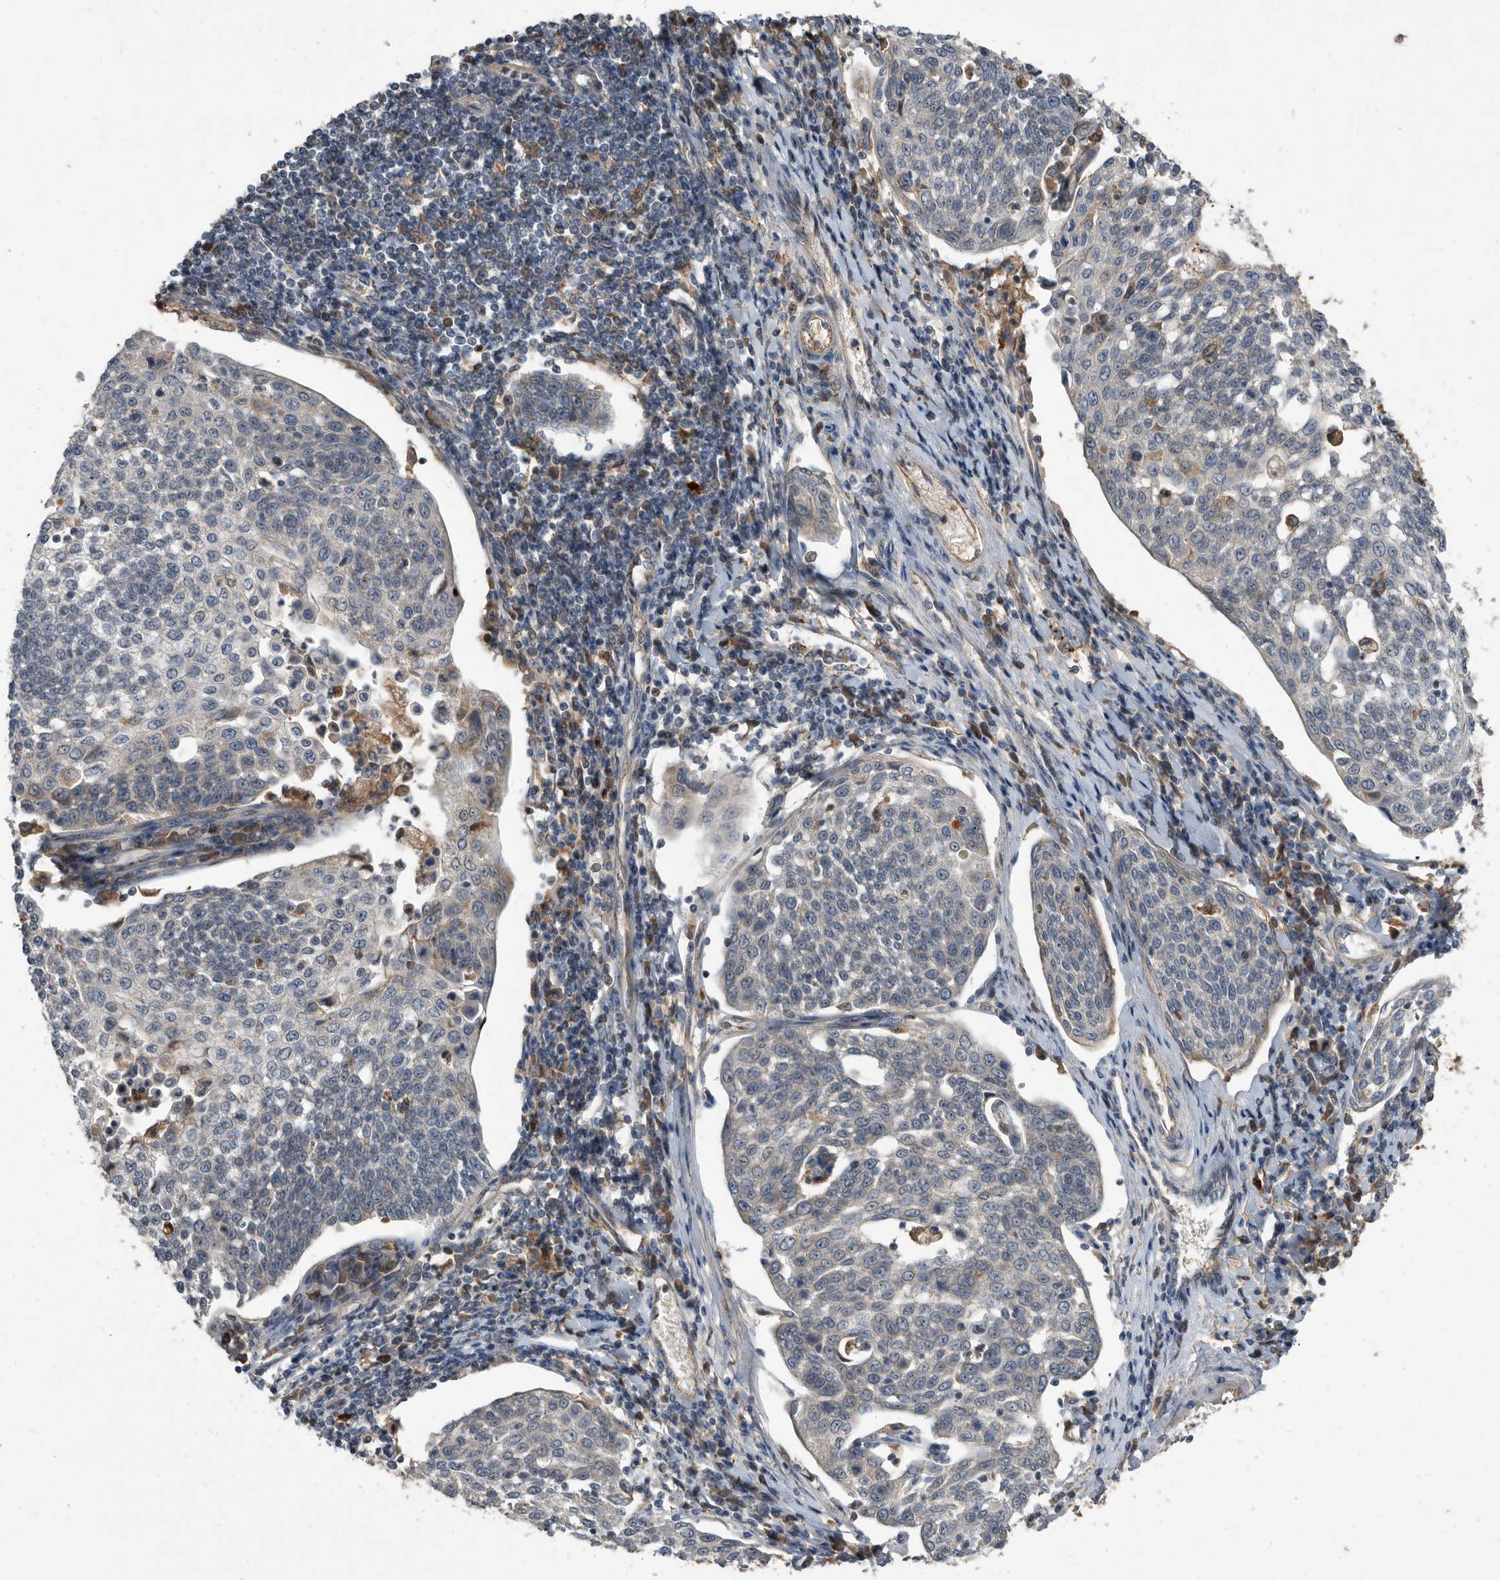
{"staining": {"intensity": "negative", "quantity": "none", "location": "none"}, "tissue": "cervical cancer", "cell_type": "Tumor cells", "image_type": "cancer", "snomed": [{"axis": "morphology", "description": "Squamous cell carcinoma, NOS"}, {"axis": "topography", "description": "Cervix"}], "caption": "High power microscopy image of an immunohistochemistry (IHC) image of cervical cancer (squamous cell carcinoma), revealing no significant staining in tumor cells.", "gene": "PI15", "patient": {"sex": "female", "age": 34}}